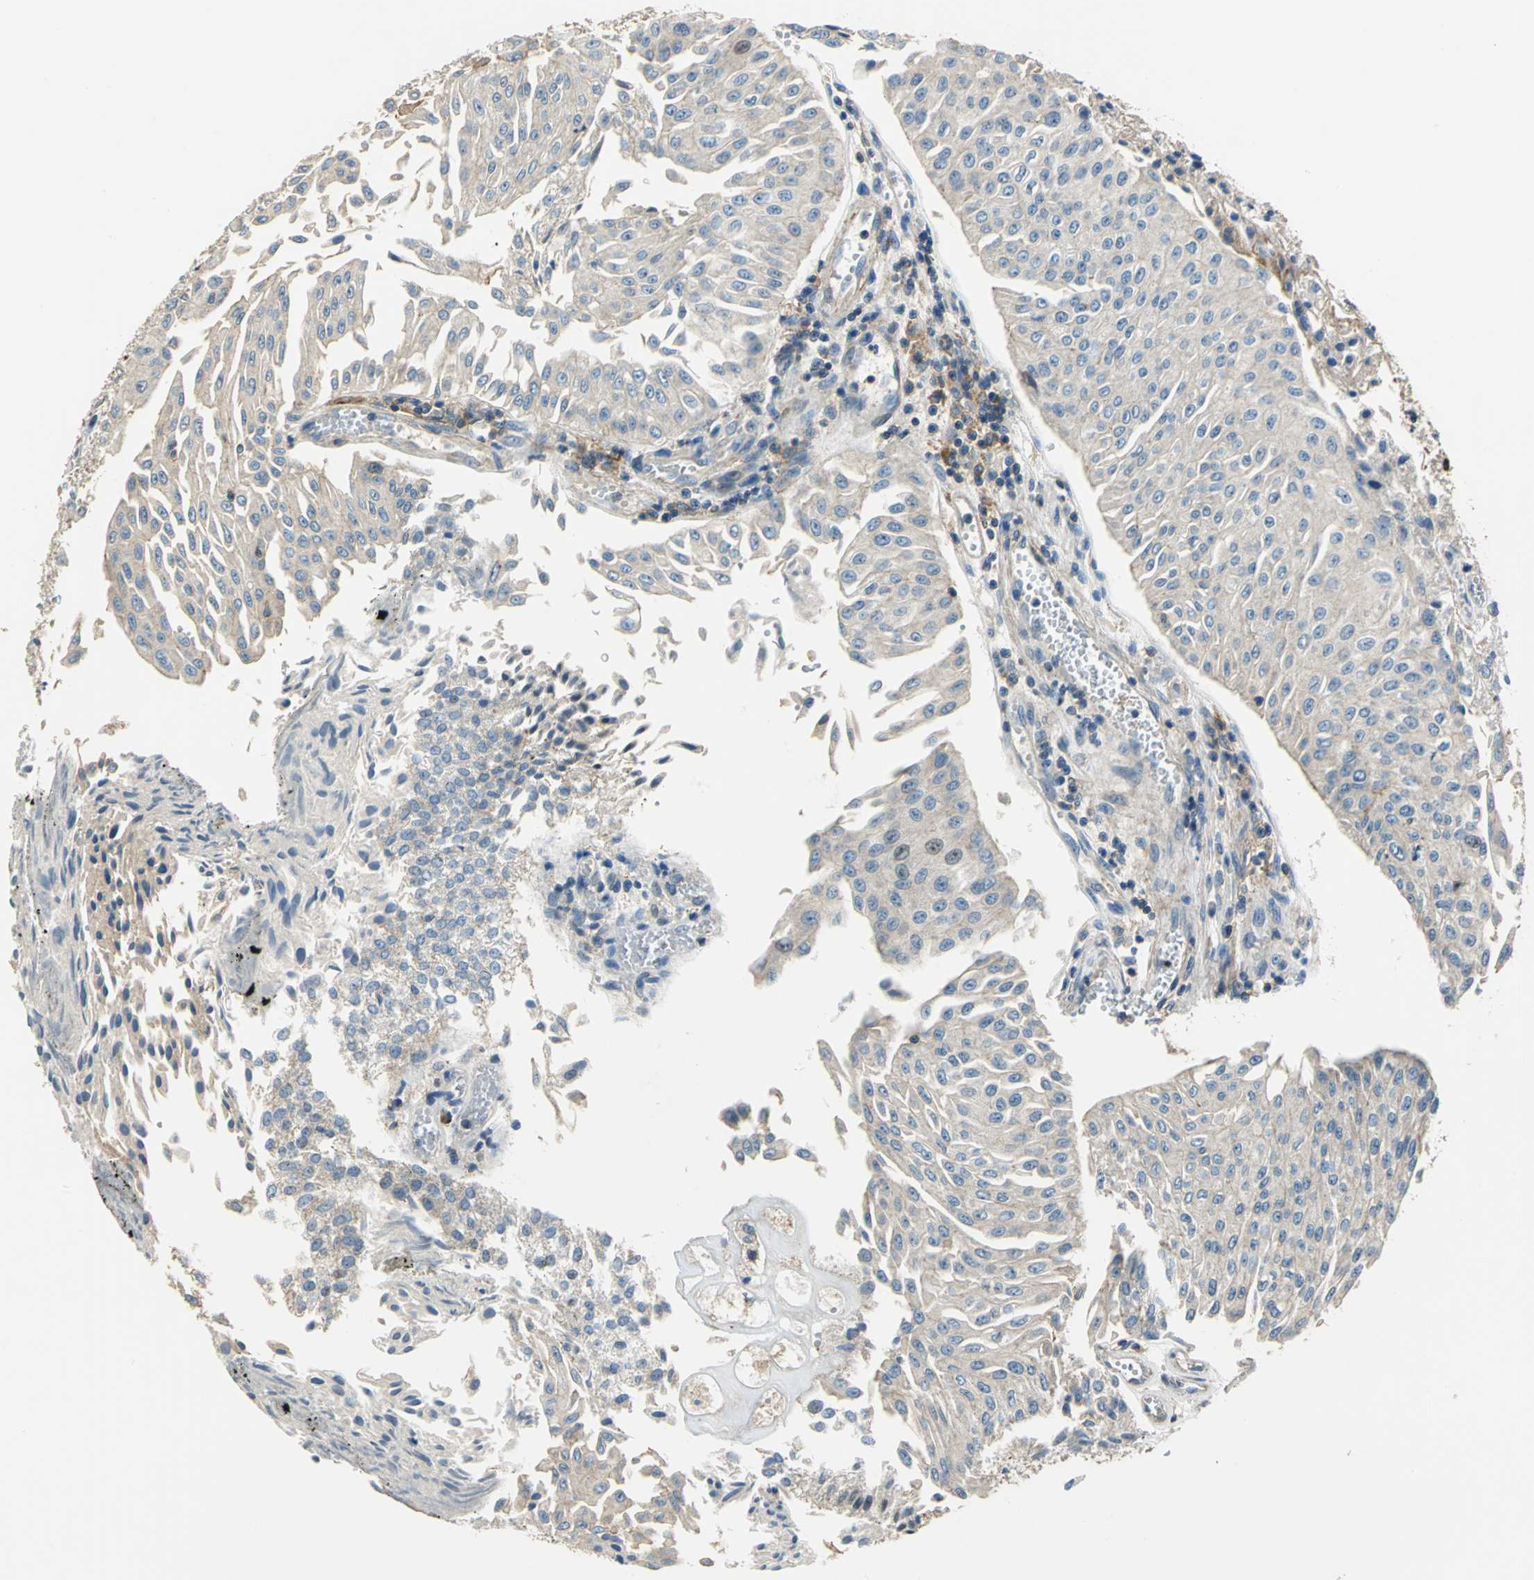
{"staining": {"intensity": "weak", "quantity": ">75%", "location": "cytoplasmic/membranous"}, "tissue": "urothelial cancer", "cell_type": "Tumor cells", "image_type": "cancer", "snomed": [{"axis": "morphology", "description": "Urothelial carcinoma, Low grade"}, {"axis": "topography", "description": "Urinary bladder"}], "caption": "The micrograph displays a brown stain indicating the presence of a protein in the cytoplasmic/membranous of tumor cells in urothelial cancer.", "gene": "DDX3Y", "patient": {"sex": "male", "age": 86}}